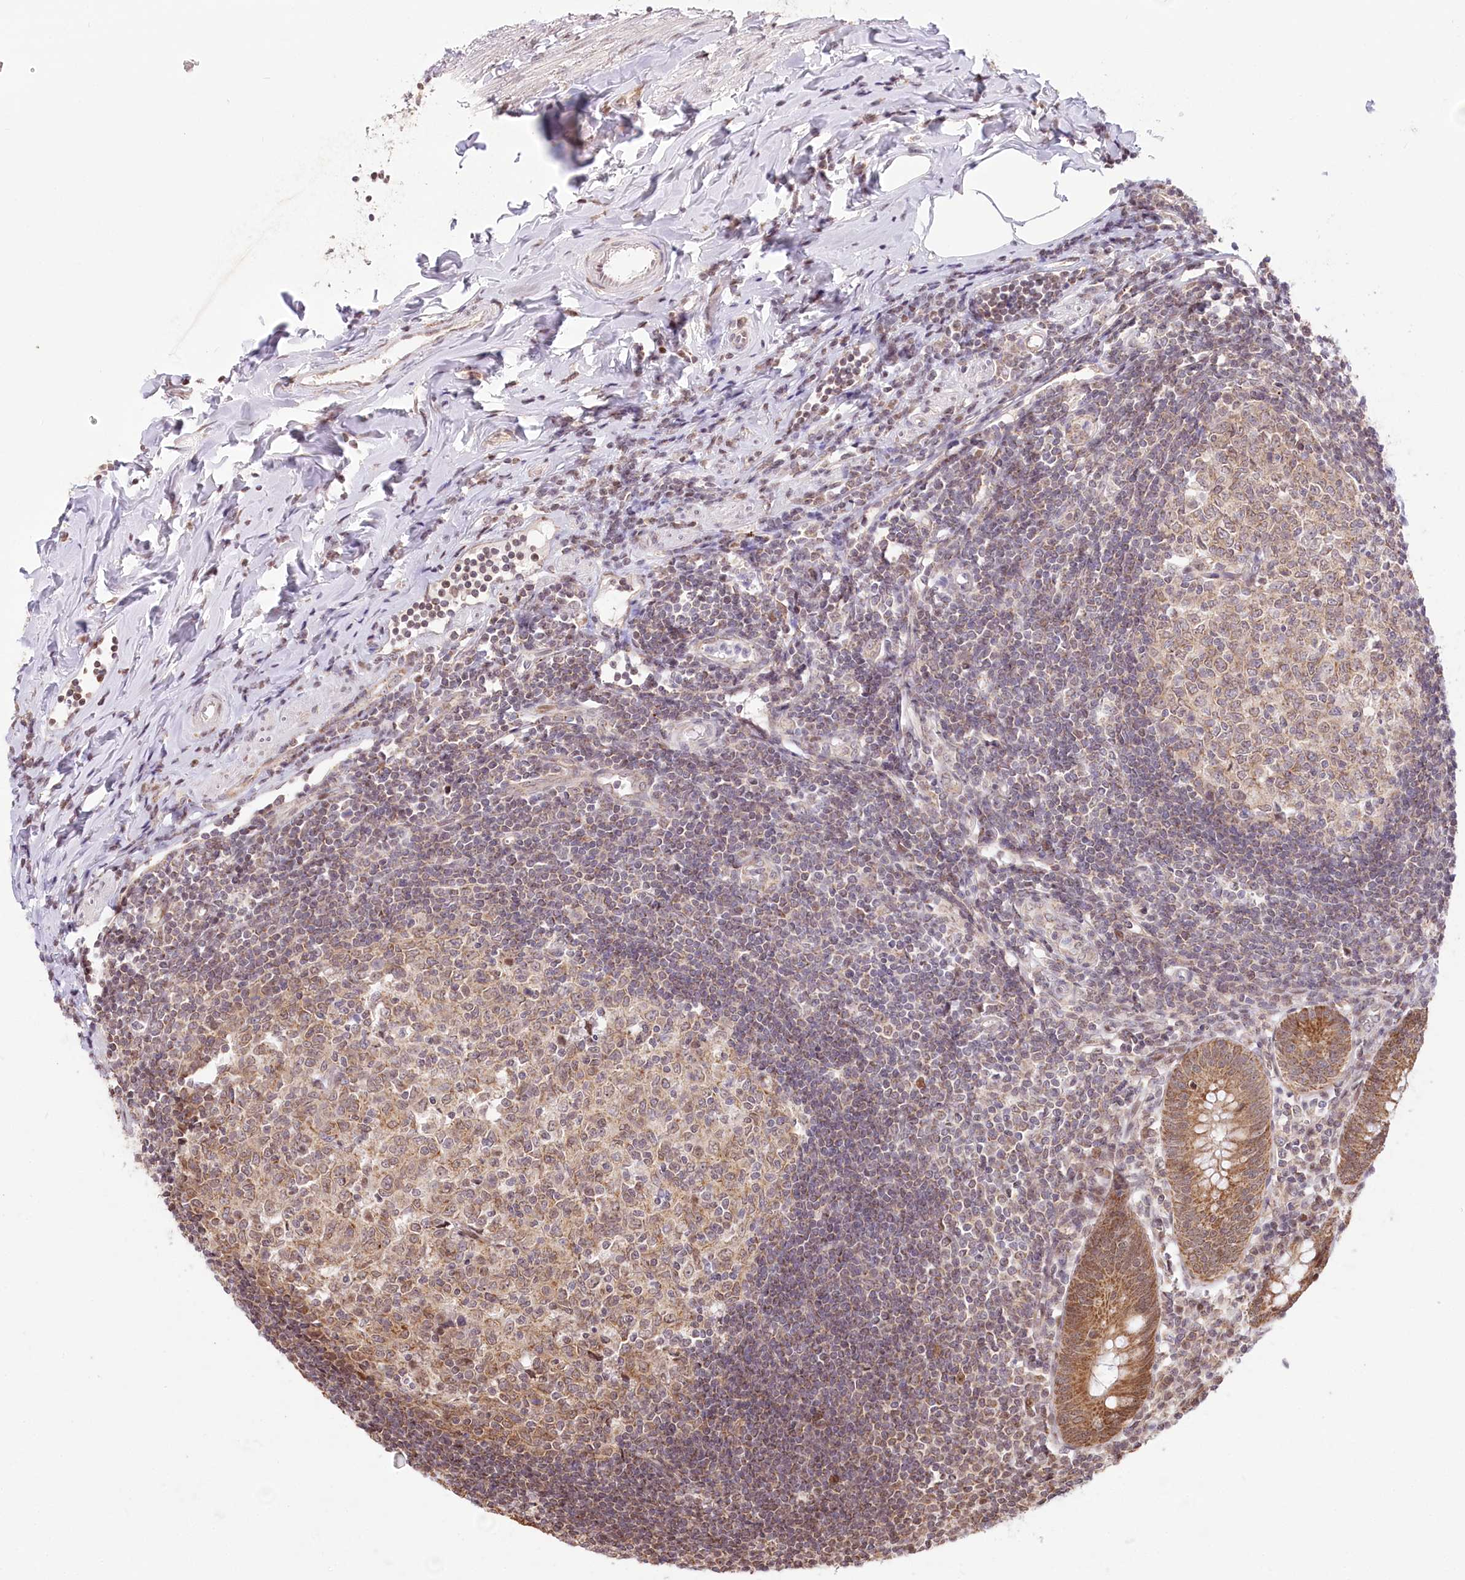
{"staining": {"intensity": "moderate", "quantity": ">75%", "location": "cytoplasmic/membranous,nuclear"}, "tissue": "appendix", "cell_type": "Glandular cells", "image_type": "normal", "snomed": [{"axis": "morphology", "description": "Normal tissue, NOS"}, {"axis": "topography", "description": "Appendix"}], "caption": "Immunohistochemistry staining of normal appendix, which demonstrates medium levels of moderate cytoplasmic/membranous,nuclear expression in about >75% of glandular cells indicating moderate cytoplasmic/membranous,nuclear protein expression. The staining was performed using DAB (brown) for protein detection and nuclei were counterstained in hematoxylin (blue).", "gene": "PYURF", "patient": {"sex": "female", "age": 54}}